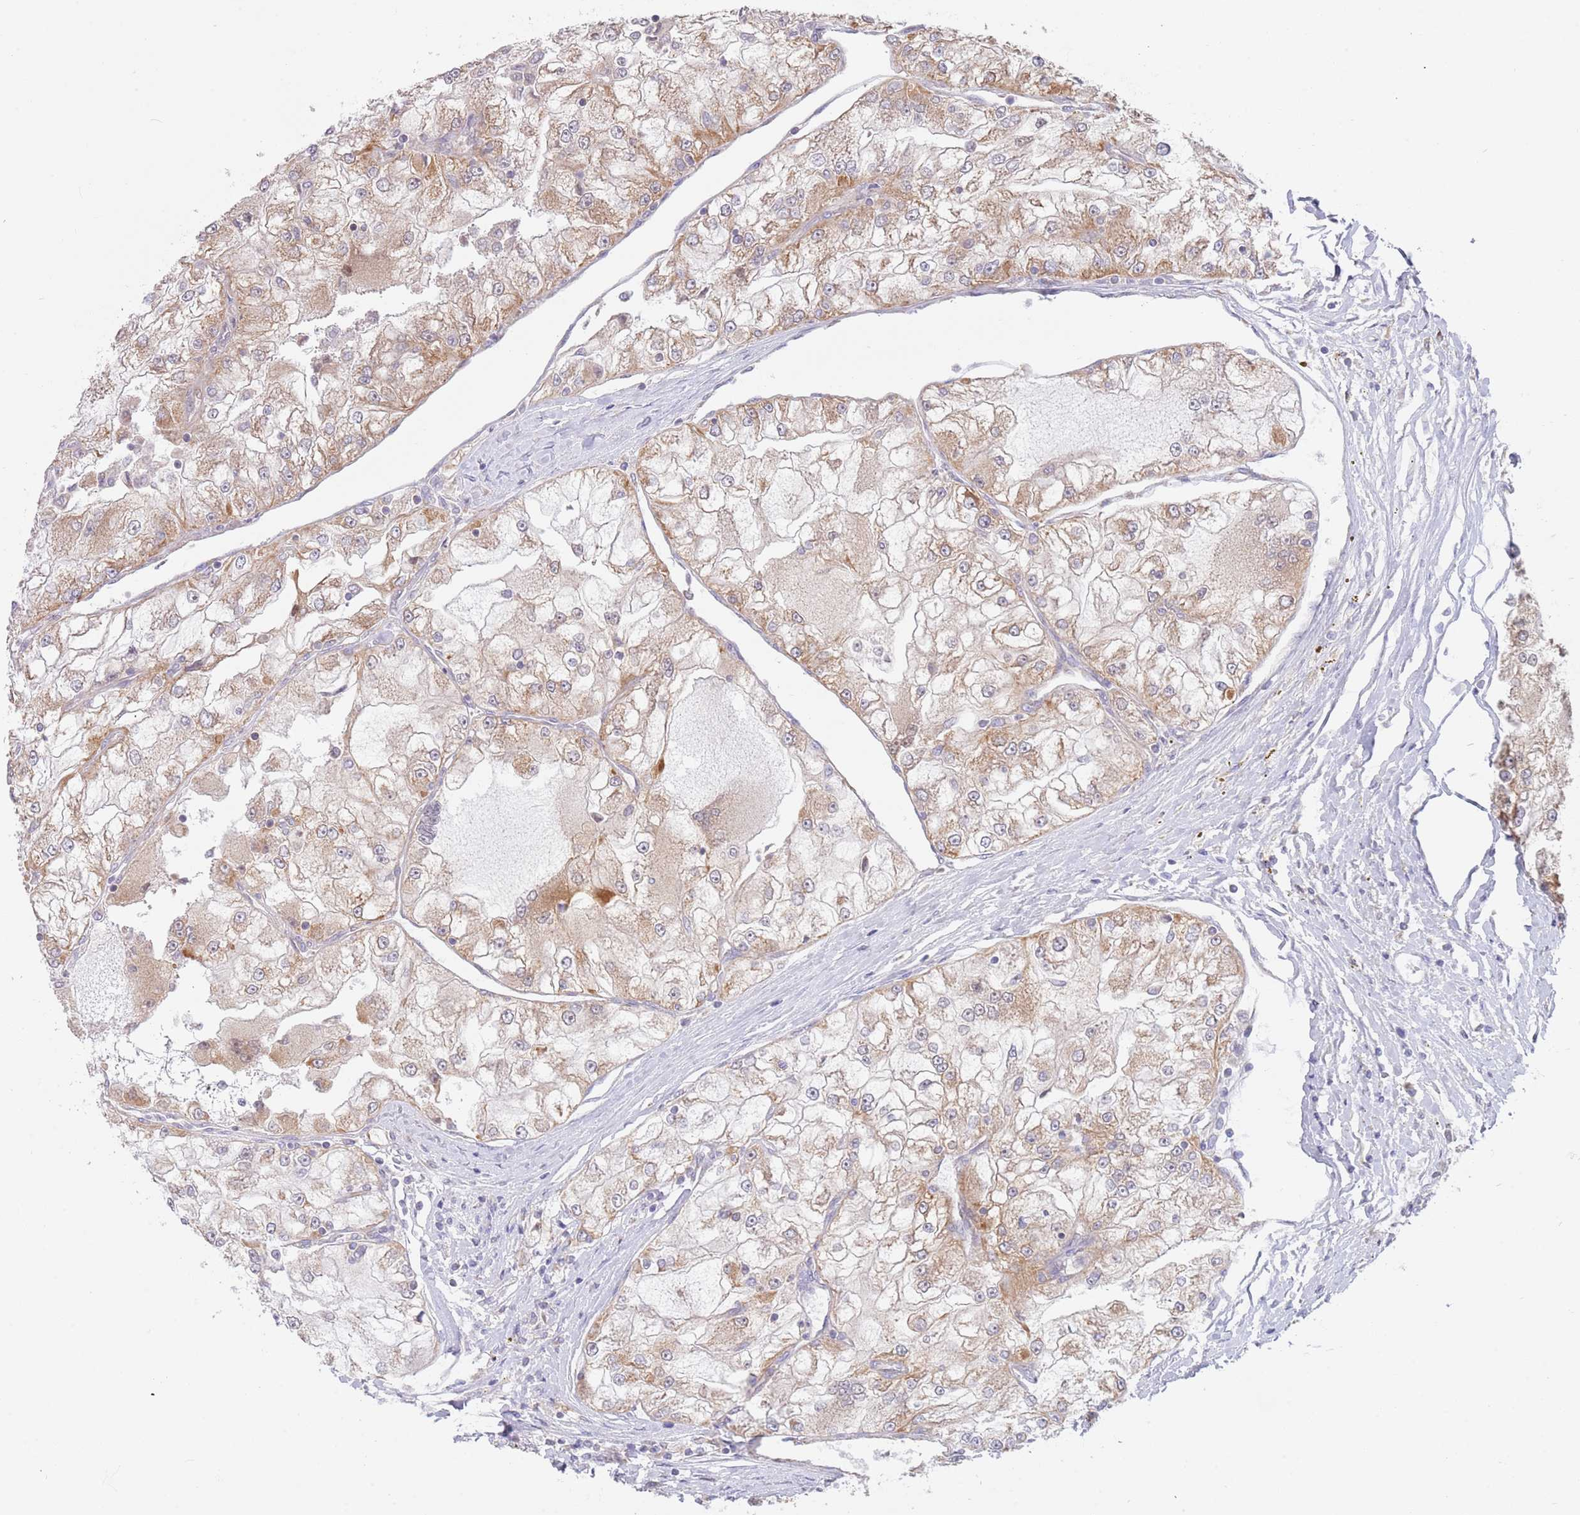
{"staining": {"intensity": "moderate", "quantity": ">75%", "location": "cytoplasmic/membranous"}, "tissue": "renal cancer", "cell_type": "Tumor cells", "image_type": "cancer", "snomed": [{"axis": "morphology", "description": "Adenocarcinoma, NOS"}, {"axis": "topography", "description": "Kidney"}], "caption": "A brown stain highlights moderate cytoplasmic/membranous staining of a protein in human renal adenocarcinoma tumor cells. (brown staining indicates protein expression, while blue staining denotes nuclei).", "gene": "TIMM13", "patient": {"sex": "female", "age": 72}}